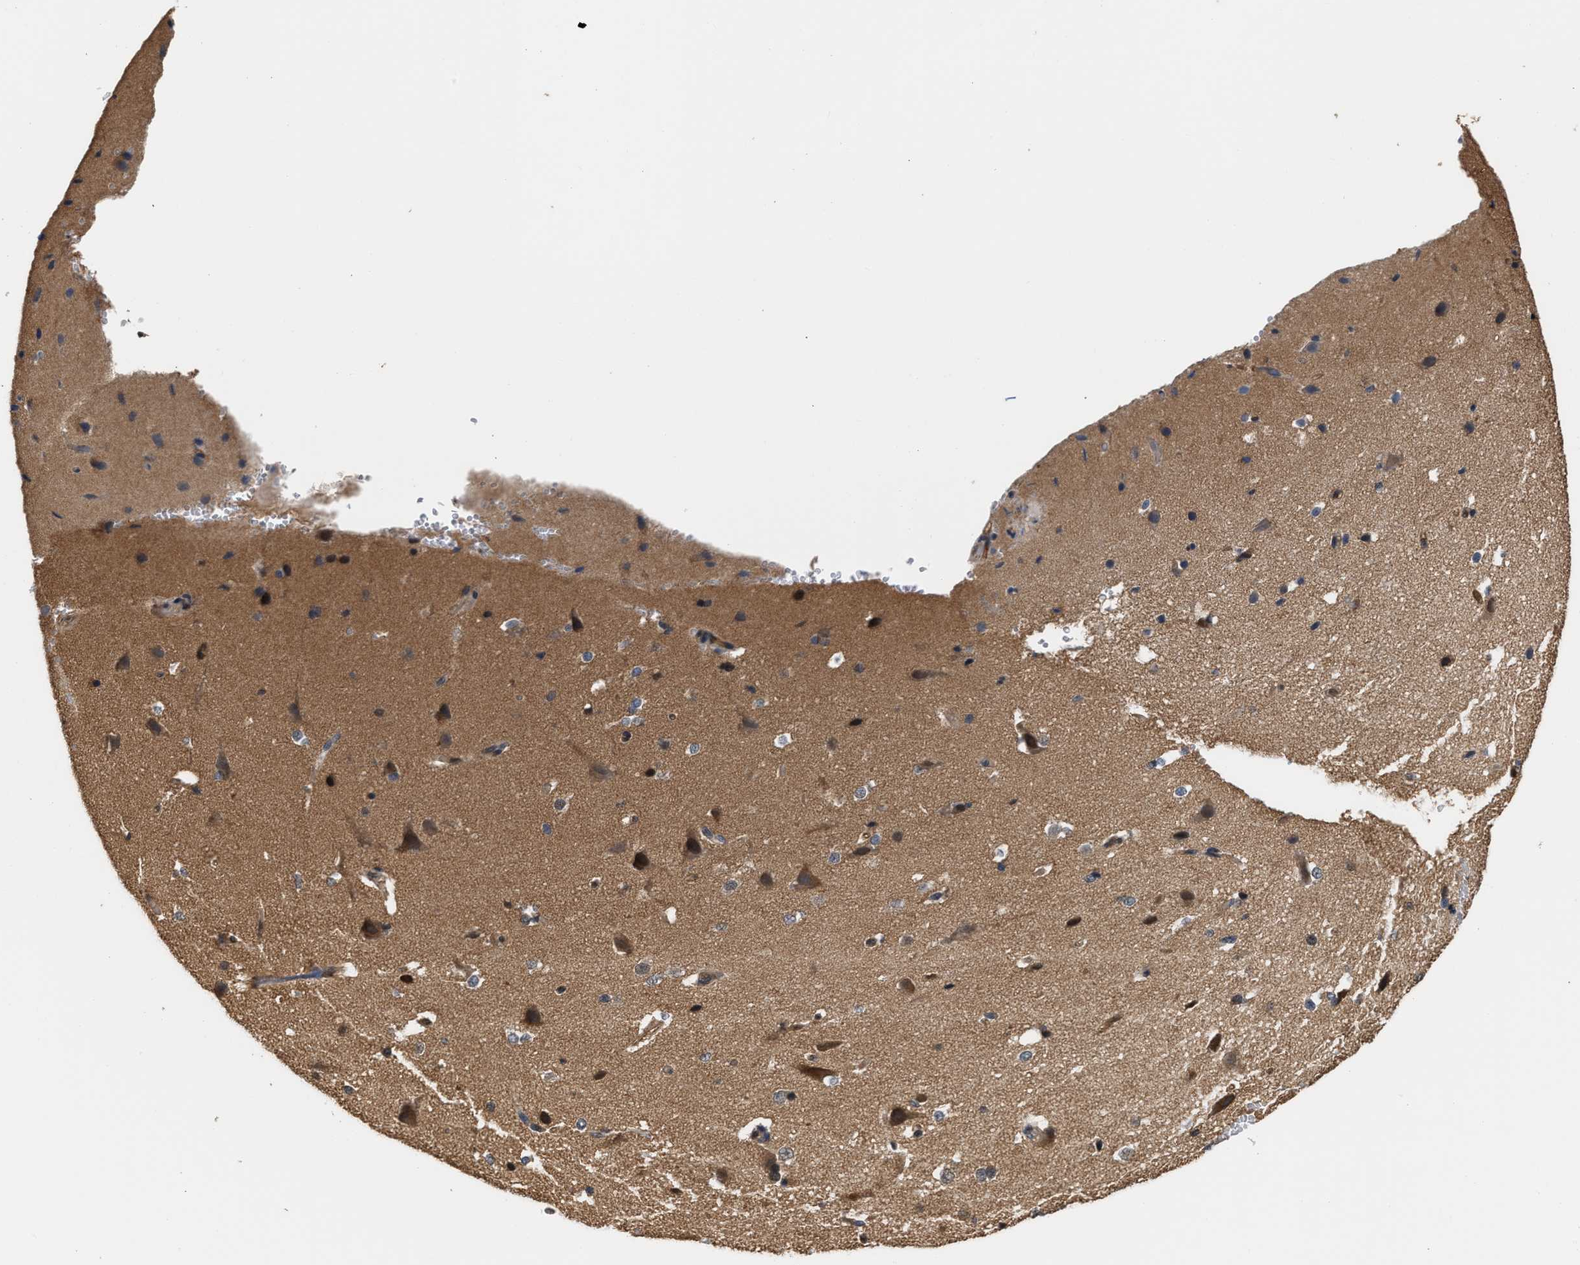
{"staining": {"intensity": "moderate", "quantity": ">75%", "location": "cytoplasmic/membranous"}, "tissue": "cerebral cortex", "cell_type": "Endothelial cells", "image_type": "normal", "snomed": [{"axis": "morphology", "description": "Normal tissue, NOS"}, {"axis": "morphology", "description": "Developmental malformation"}, {"axis": "topography", "description": "Cerebral cortex"}], "caption": "Immunohistochemistry of normal human cerebral cortex demonstrates medium levels of moderate cytoplasmic/membranous positivity in approximately >75% of endothelial cells. The protein of interest is shown in brown color, while the nuclei are stained blue.", "gene": "SCAI", "patient": {"sex": "female", "age": 30}}